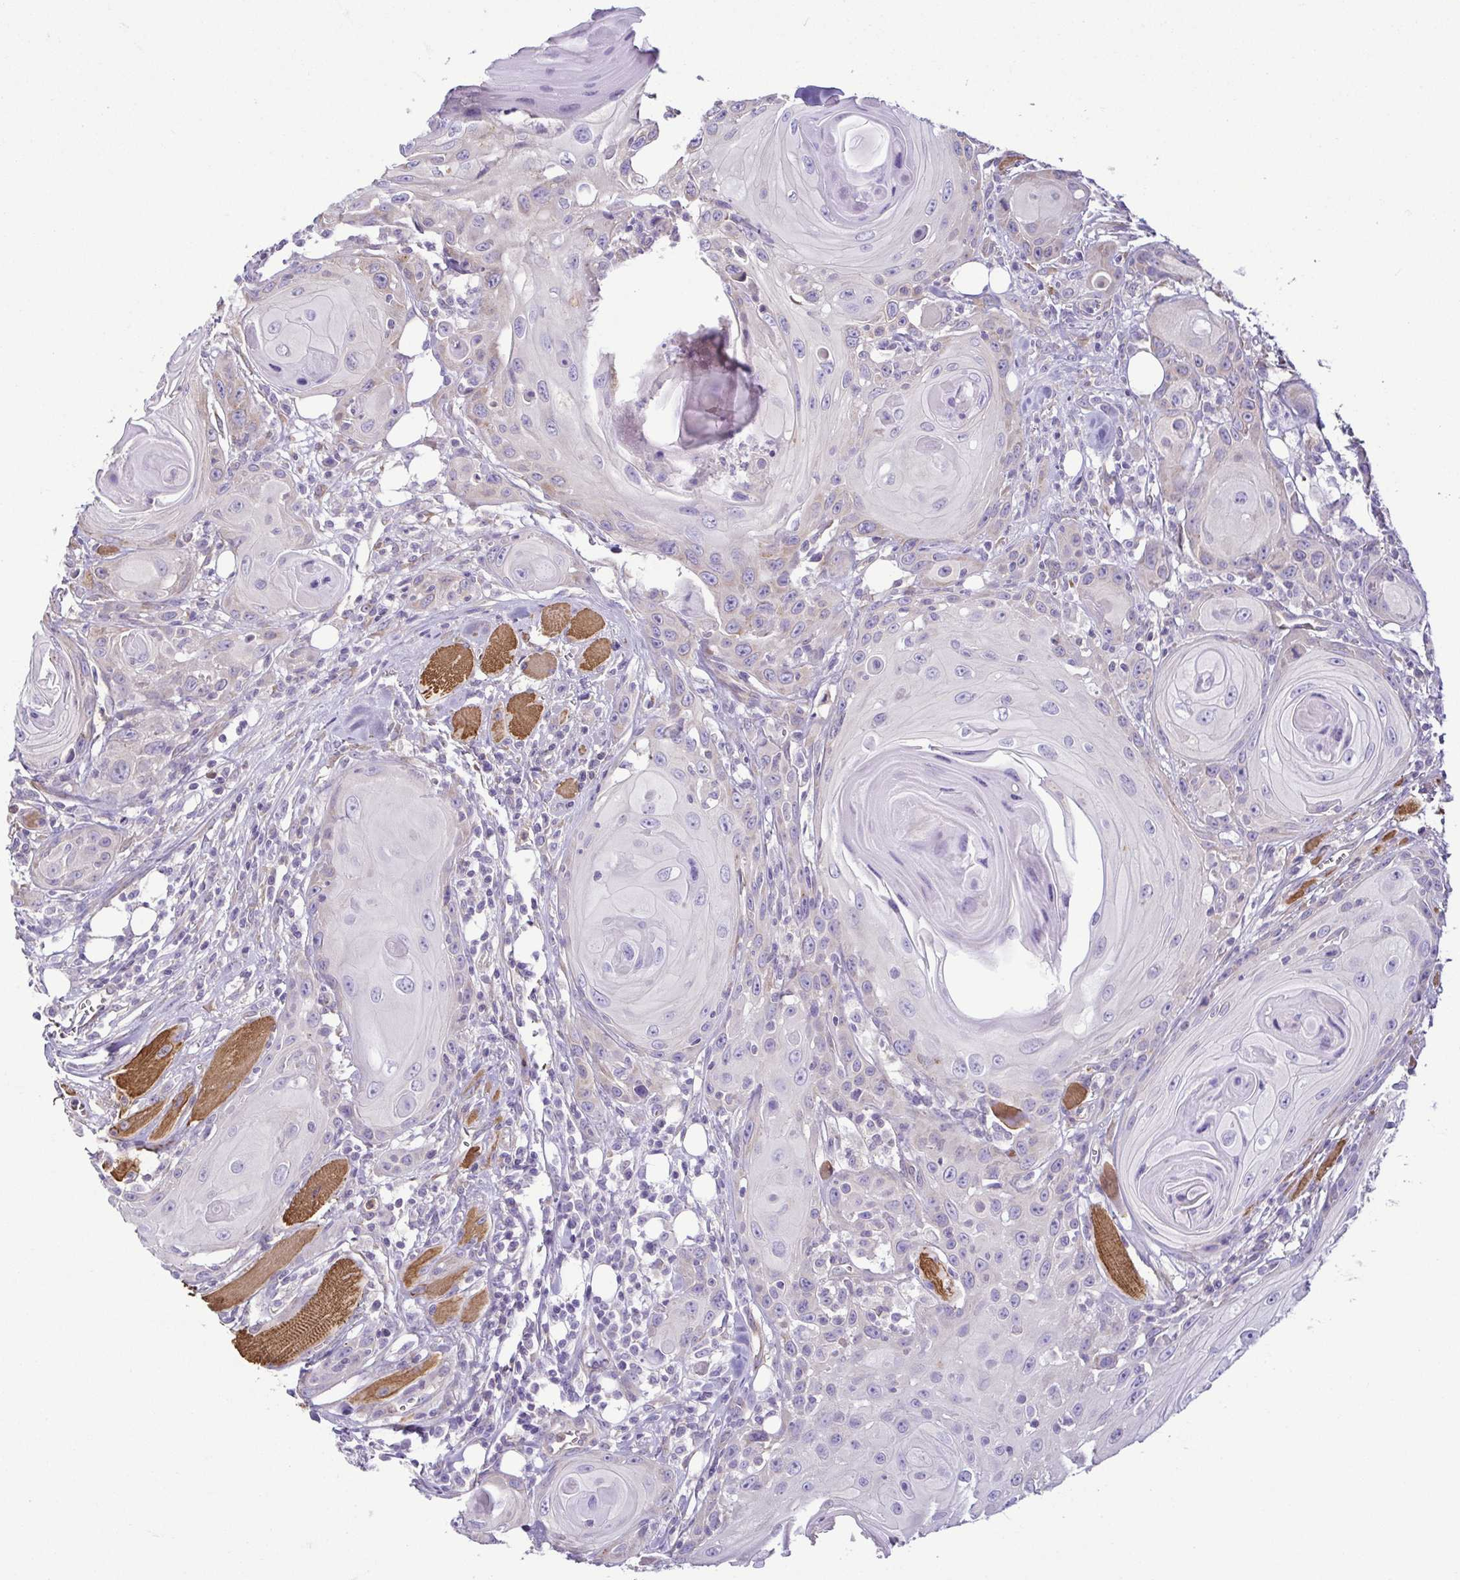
{"staining": {"intensity": "weak", "quantity": "<25%", "location": "cytoplasmic/membranous"}, "tissue": "head and neck cancer", "cell_type": "Tumor cells", "image_type": "cancer", "snomed": [{"axis": "morphology", "description": "Squamous cell carcinoma, NOS"}, {"axis": "topography", "description": "Head-Neck"}], "caption": "The photomicrograph exhibits no staining of tumor cells in head and neck cancer.", "gene": "MYL10", "patient": {"sex": "female", "age": 80}}